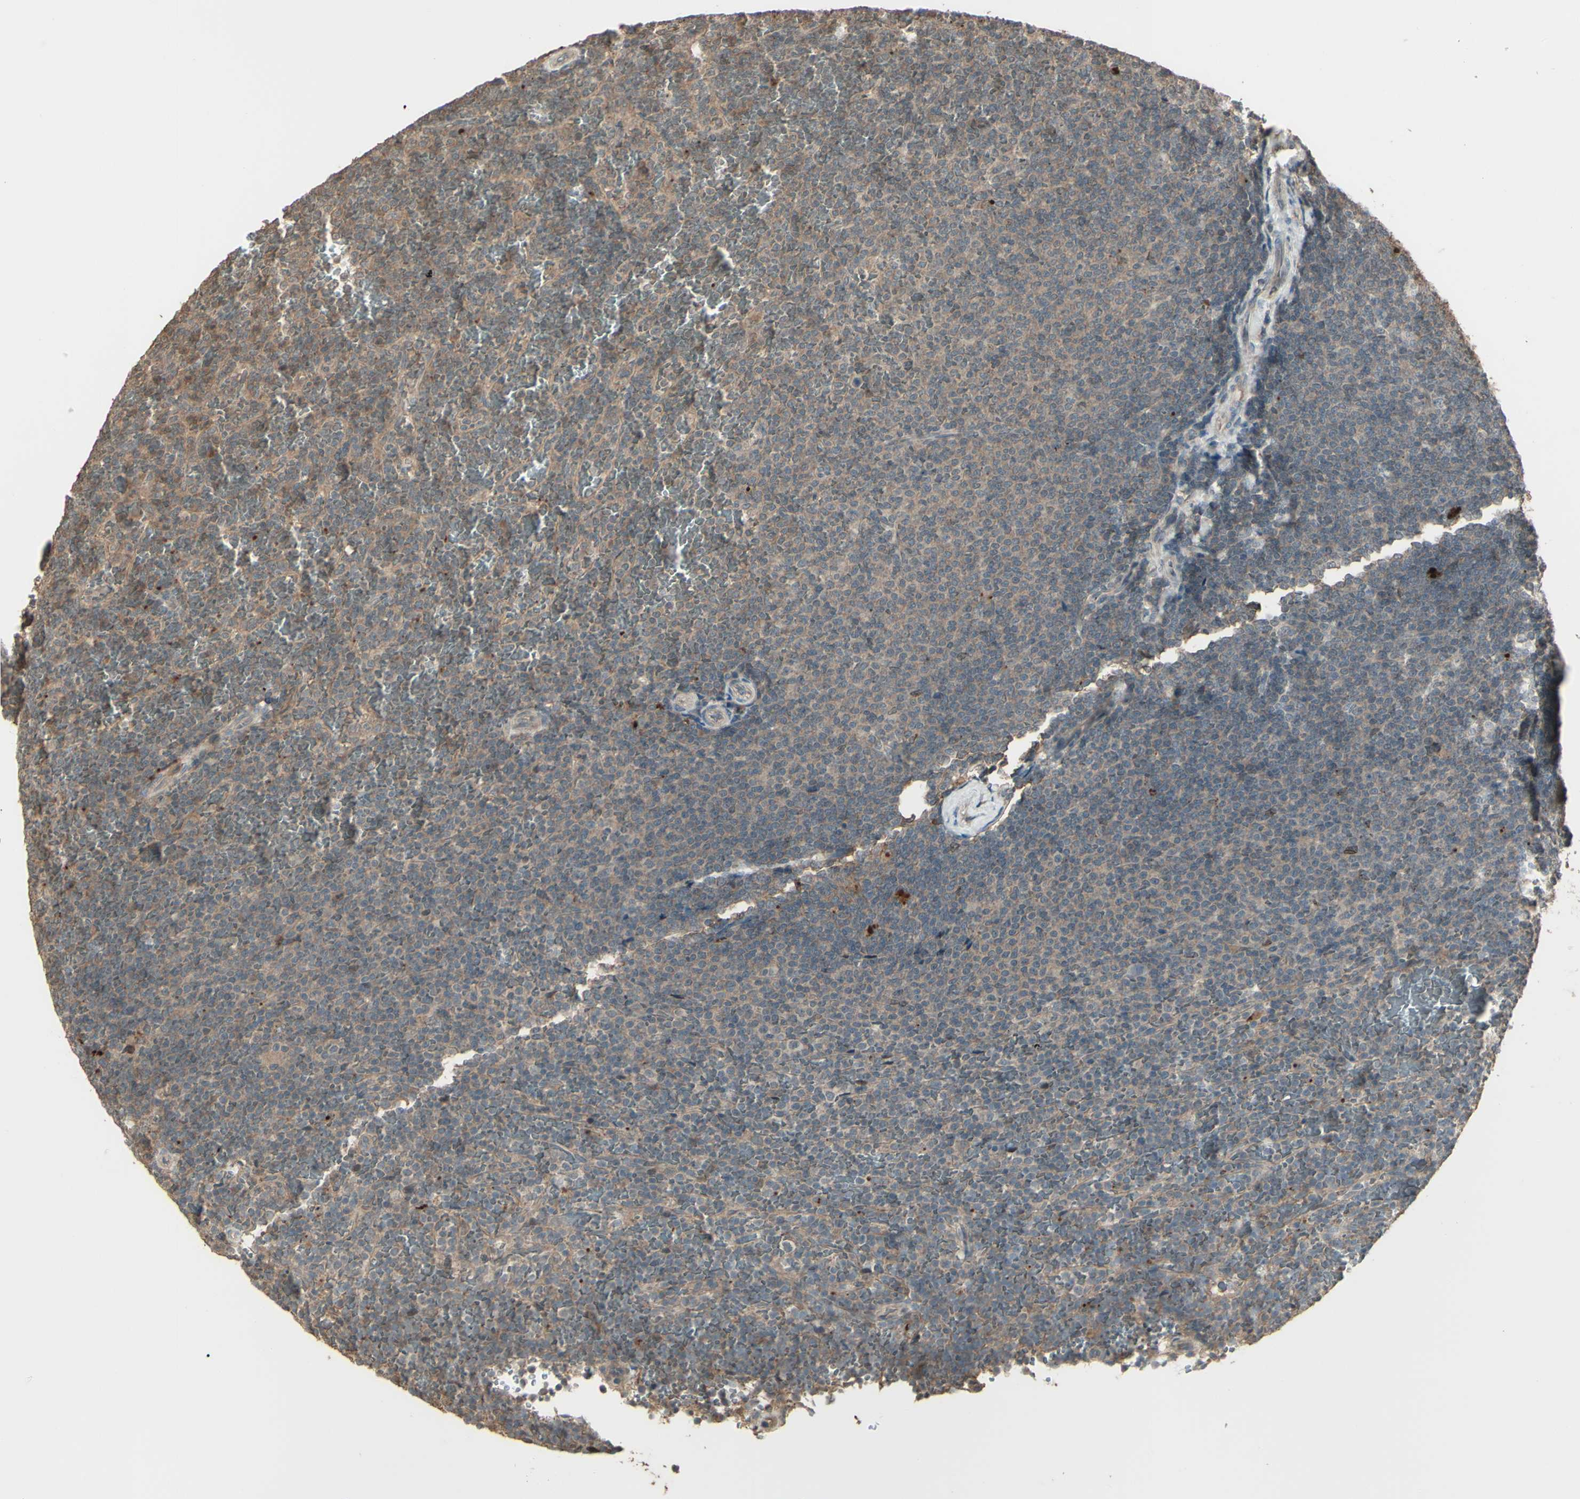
{"staining": {"intensity": "weak", "quantity": ">75%", "location": "cytoplasmic/membranous"}, "tissue": "lymphoma", "cell_type": "Tumor cells", "image_type": "cancer", "snomed": [{"axis": "morphology", "description": "Malignant lymphoma, non-Hodgkin's type, Low grade"}, {"axis": "topography", "description": "Spleen"}], "caption": "This is a histology image of IHC staining of malignant lymphoma, non-Hodgkin's type (low-grade), which shows weak staining in the cytoplasmic/membranous of tumor cells.", "gene": "GNAS", "patient": {"sex": "female", "age": 77}}